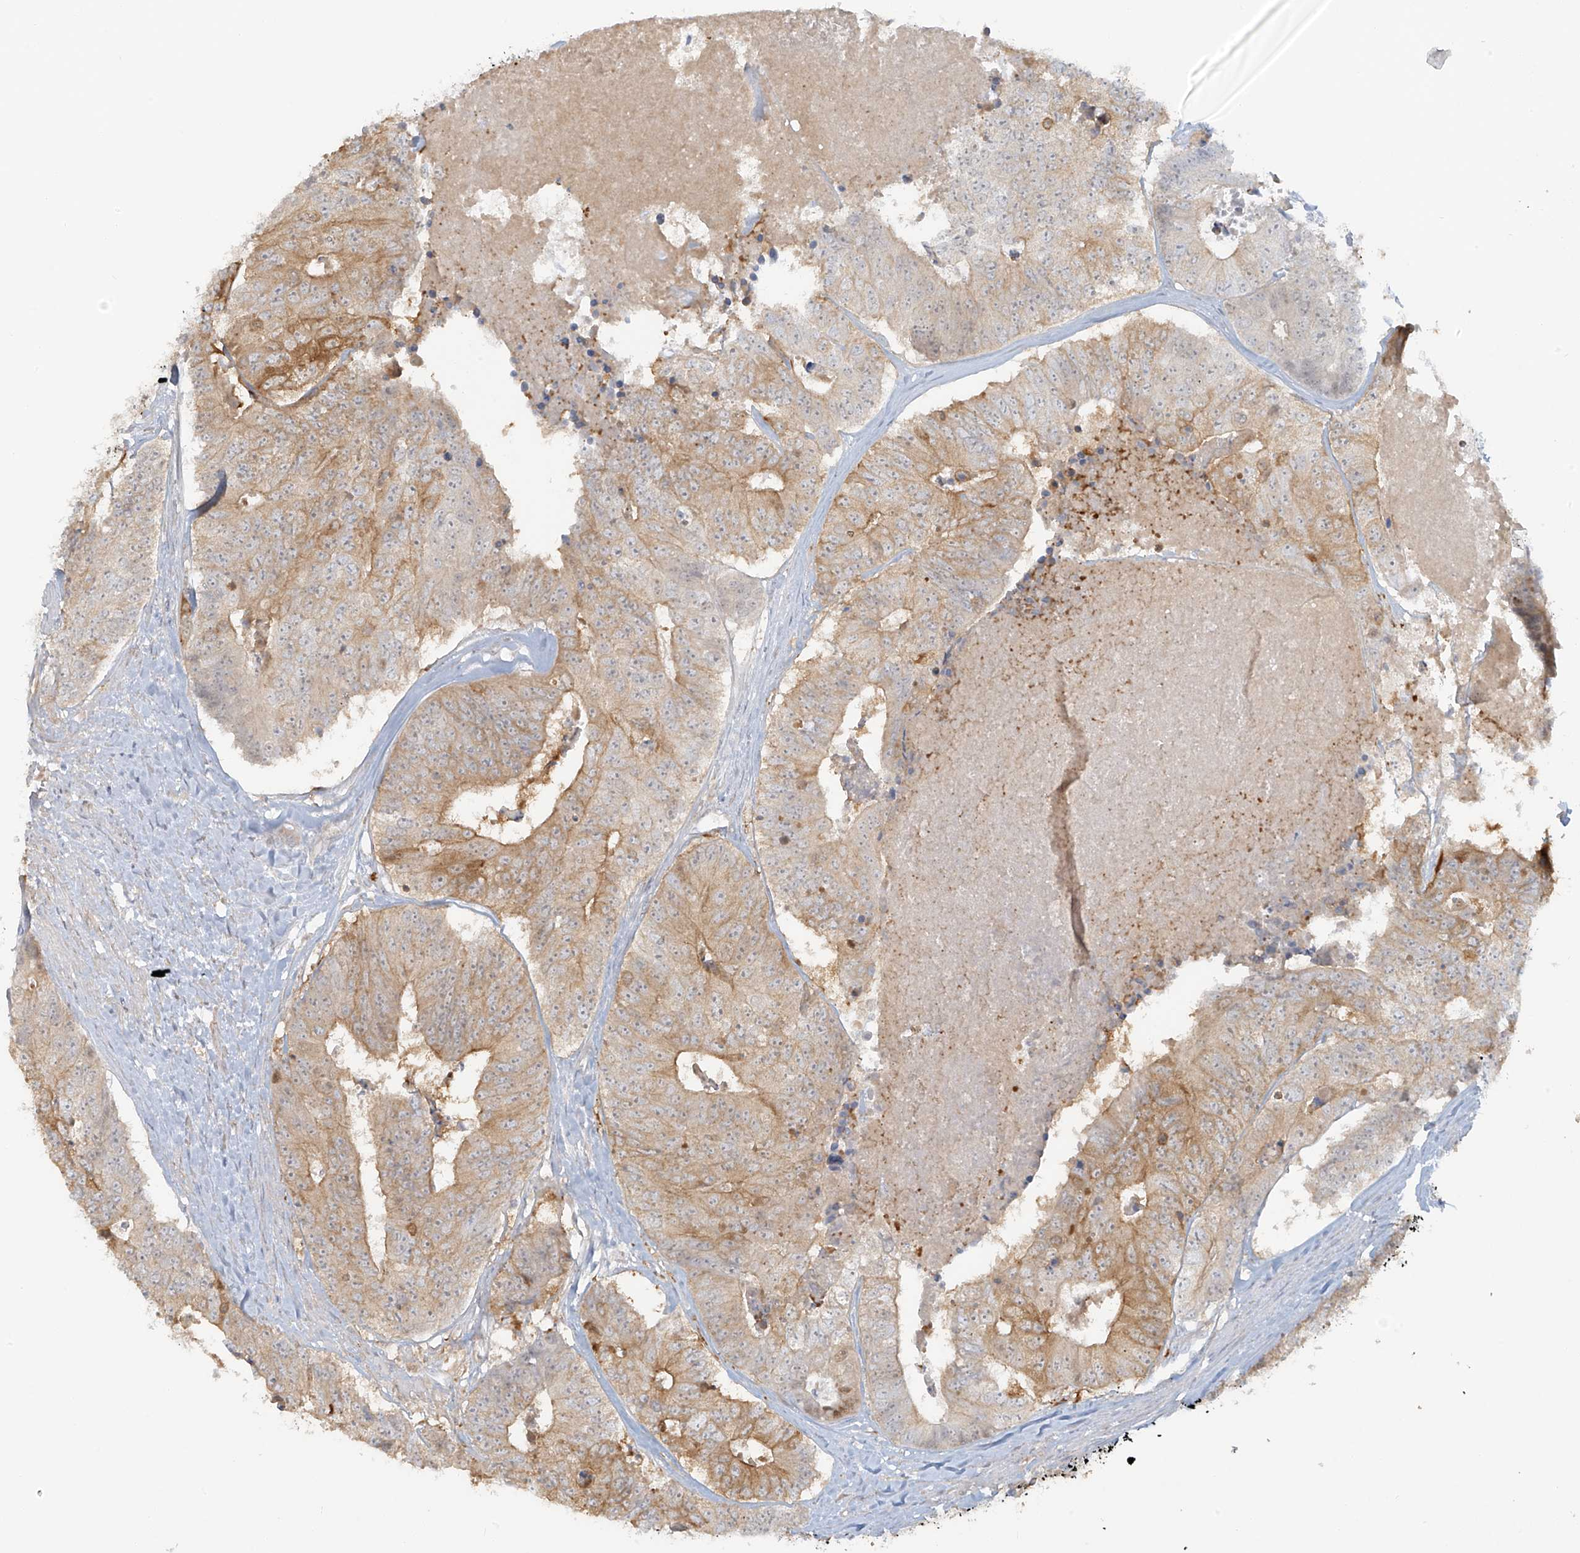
{"staining": {"intensity": "moderate", "quantity": "25%-75%", "location": "cytoplasmic/membranous"}, "tissue": "colorectal cancer", "cell_type": "Tumor cells", "image_type": "cancer", "snomed": [{"axis": "morphology", "description": "Adenocarcinoma, NOS"}, {"axis": "topography", "description": "Colon"}], "caption": "IHC micrograph of neoplastic tissue: human colorectal cancer (adenocarcinoma) stained using immunohistochemistry shows medium levels of moderate protein expression localized specifically in the cytoplasmic/membranous of tumor cells, appearing as a cytoplasmic/membranous brown color.", "gene": "UPK1B", "patient": {"sex": "female", "age": 67}}